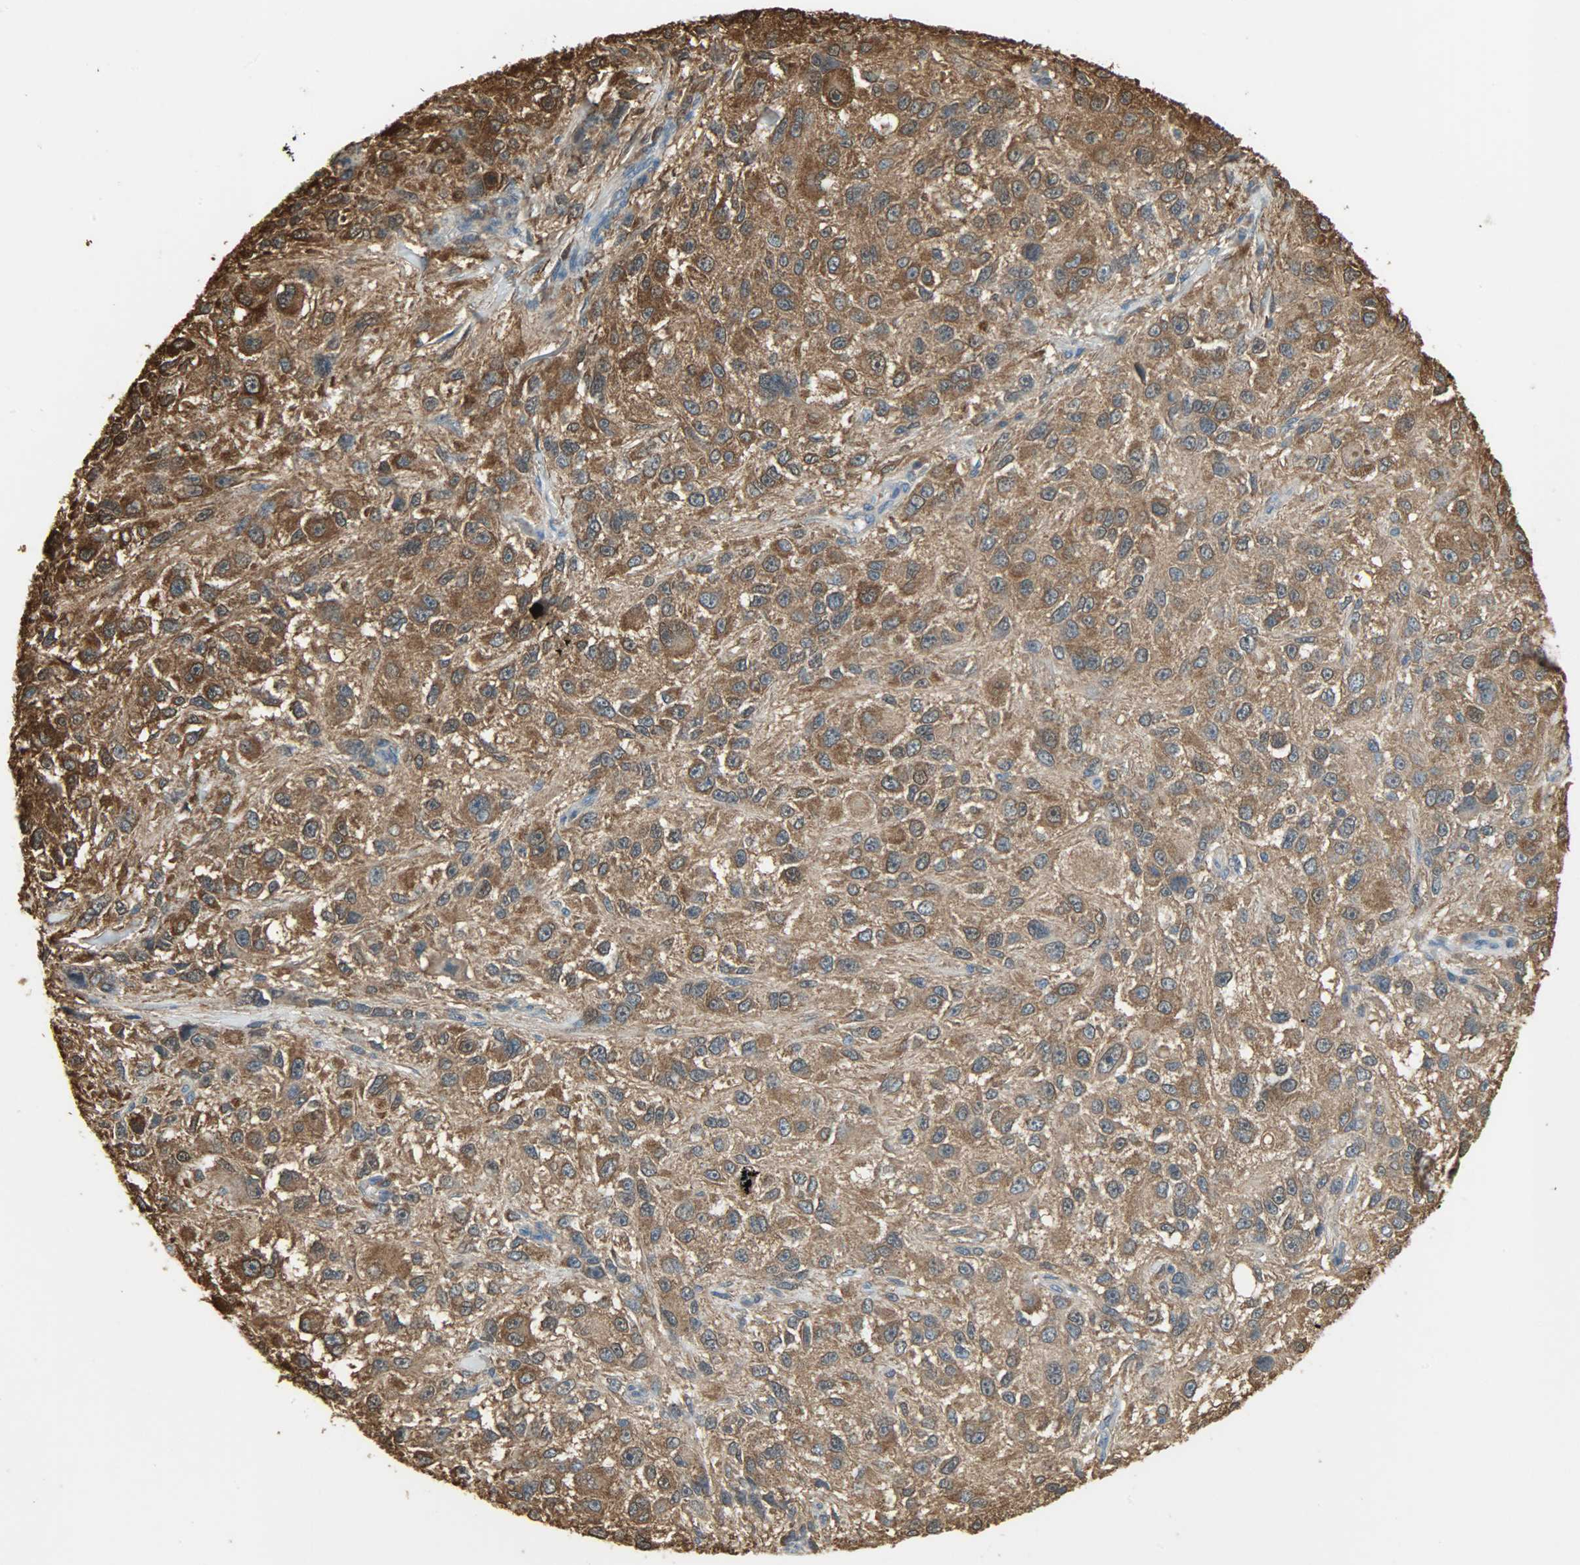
{"staining": {"intensity": "strong", "quantity": ">75%", "location": "cytoplasmic/membranous"}, "tissue": "melanoma", "cell_type": "Tumor cells", "image_type": "cancer", "snomed": [{"axis": "morphology", "description": "Necrosis, NOS"}, {"axis": "morphology", "description": "Malignant melanoma, NOS"}, {"axis": "topography", "description": "Skin"}], "caption": "A histopathology image showing strong cytoplasmic/membranous staining in approximately >75% of tumor cells in malignant melanoma, as visualized by brown immunohistochemical staining.", "gene": "LDHB", "patient": {"sex": "female", "age": 87}}